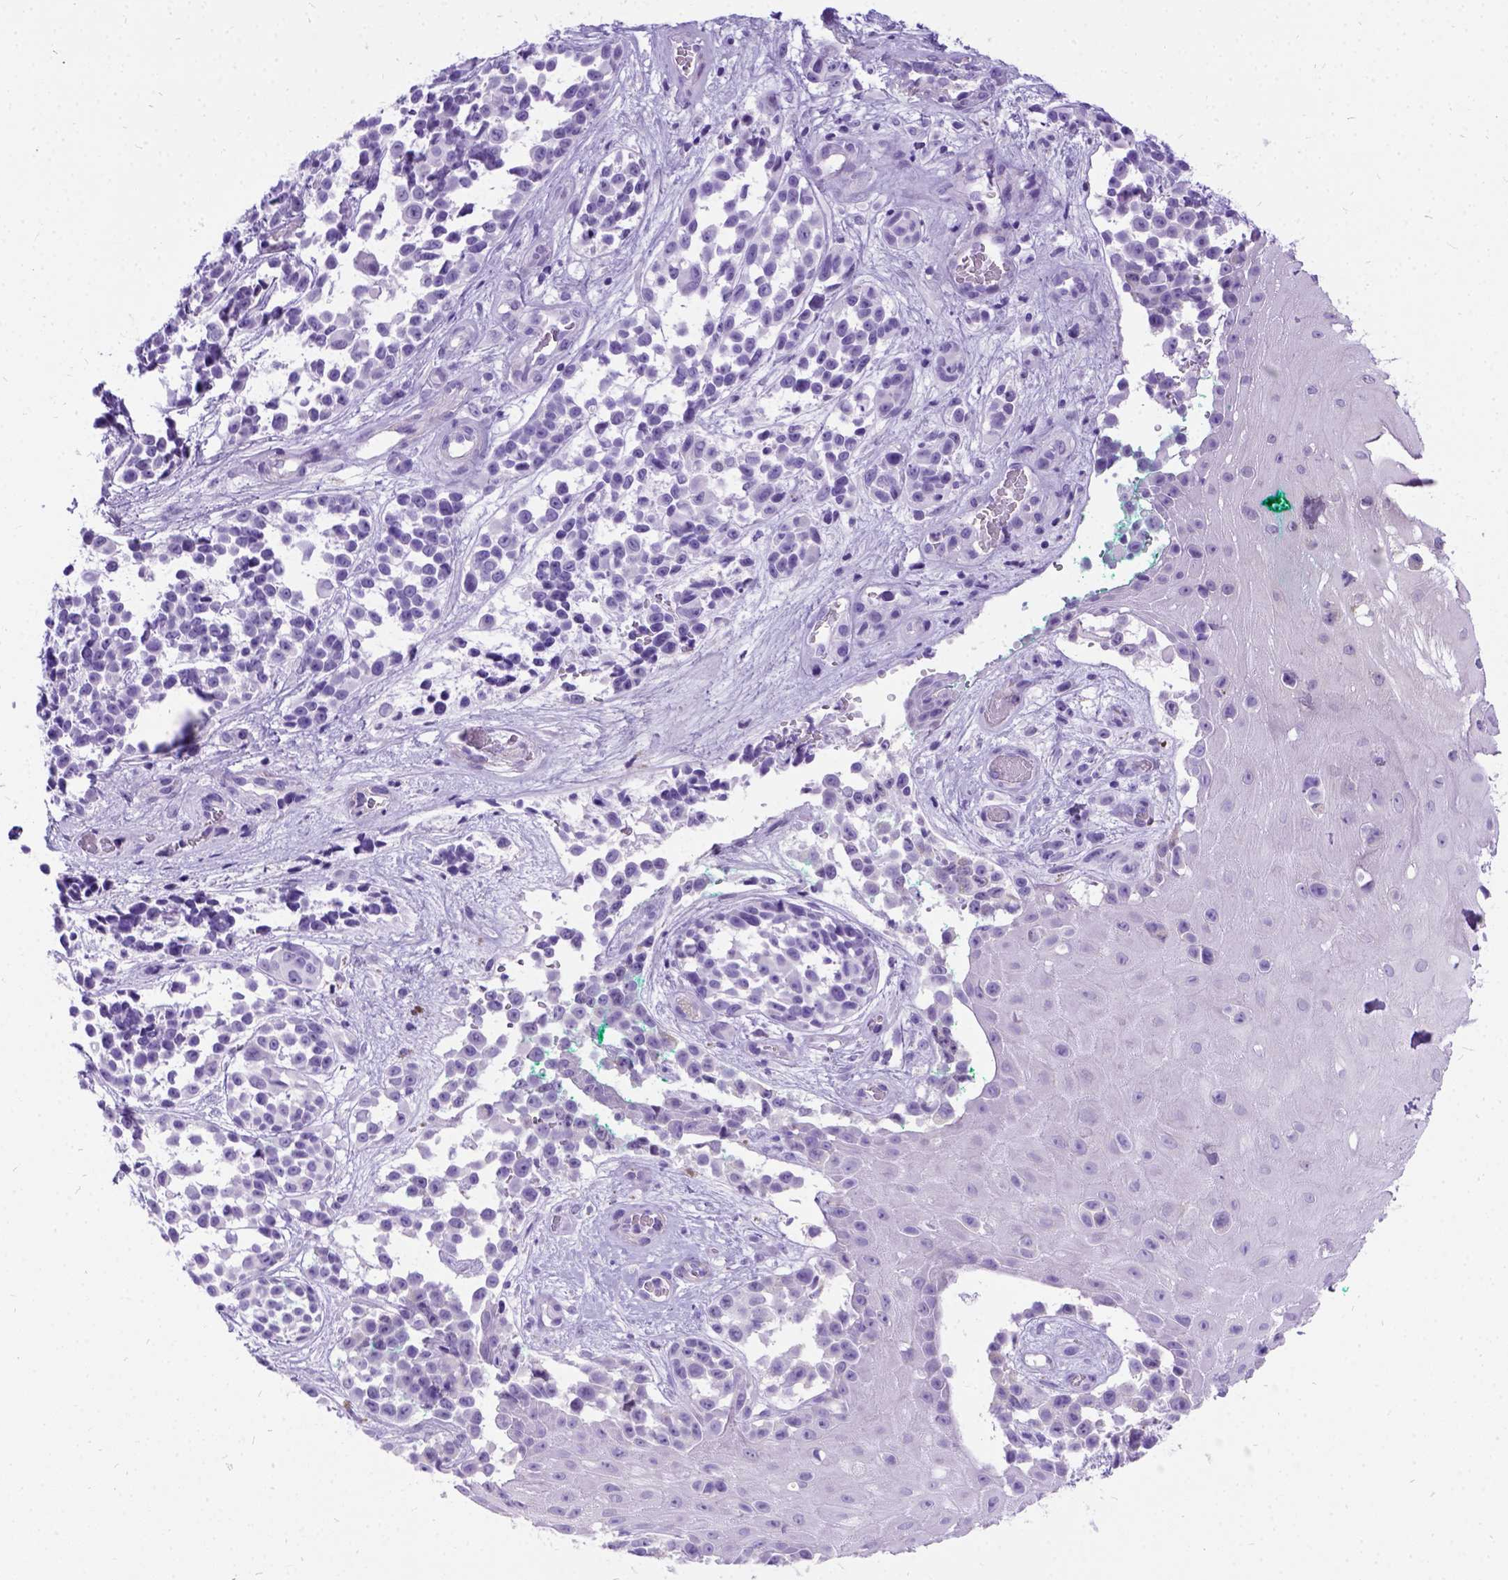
{"staining": {"intensity": "negative", "quantity": "none", "location": "none"}, "tissue": "melanoma", "cell_type": "Tumor cells", "image_type": "cancer", "snomed": [{"axis": "morphology", "description": "Malignant melanoma, NOS"}, {"axis": "topography", "description": "Skin"}], "caption": "Immunohistochemistry image of human malignant melanoma stained for a protein (brown), which shows no positivity in tumor cells.", "gene": "PRG2", "patient": {"sex": "female", "age": 88}}